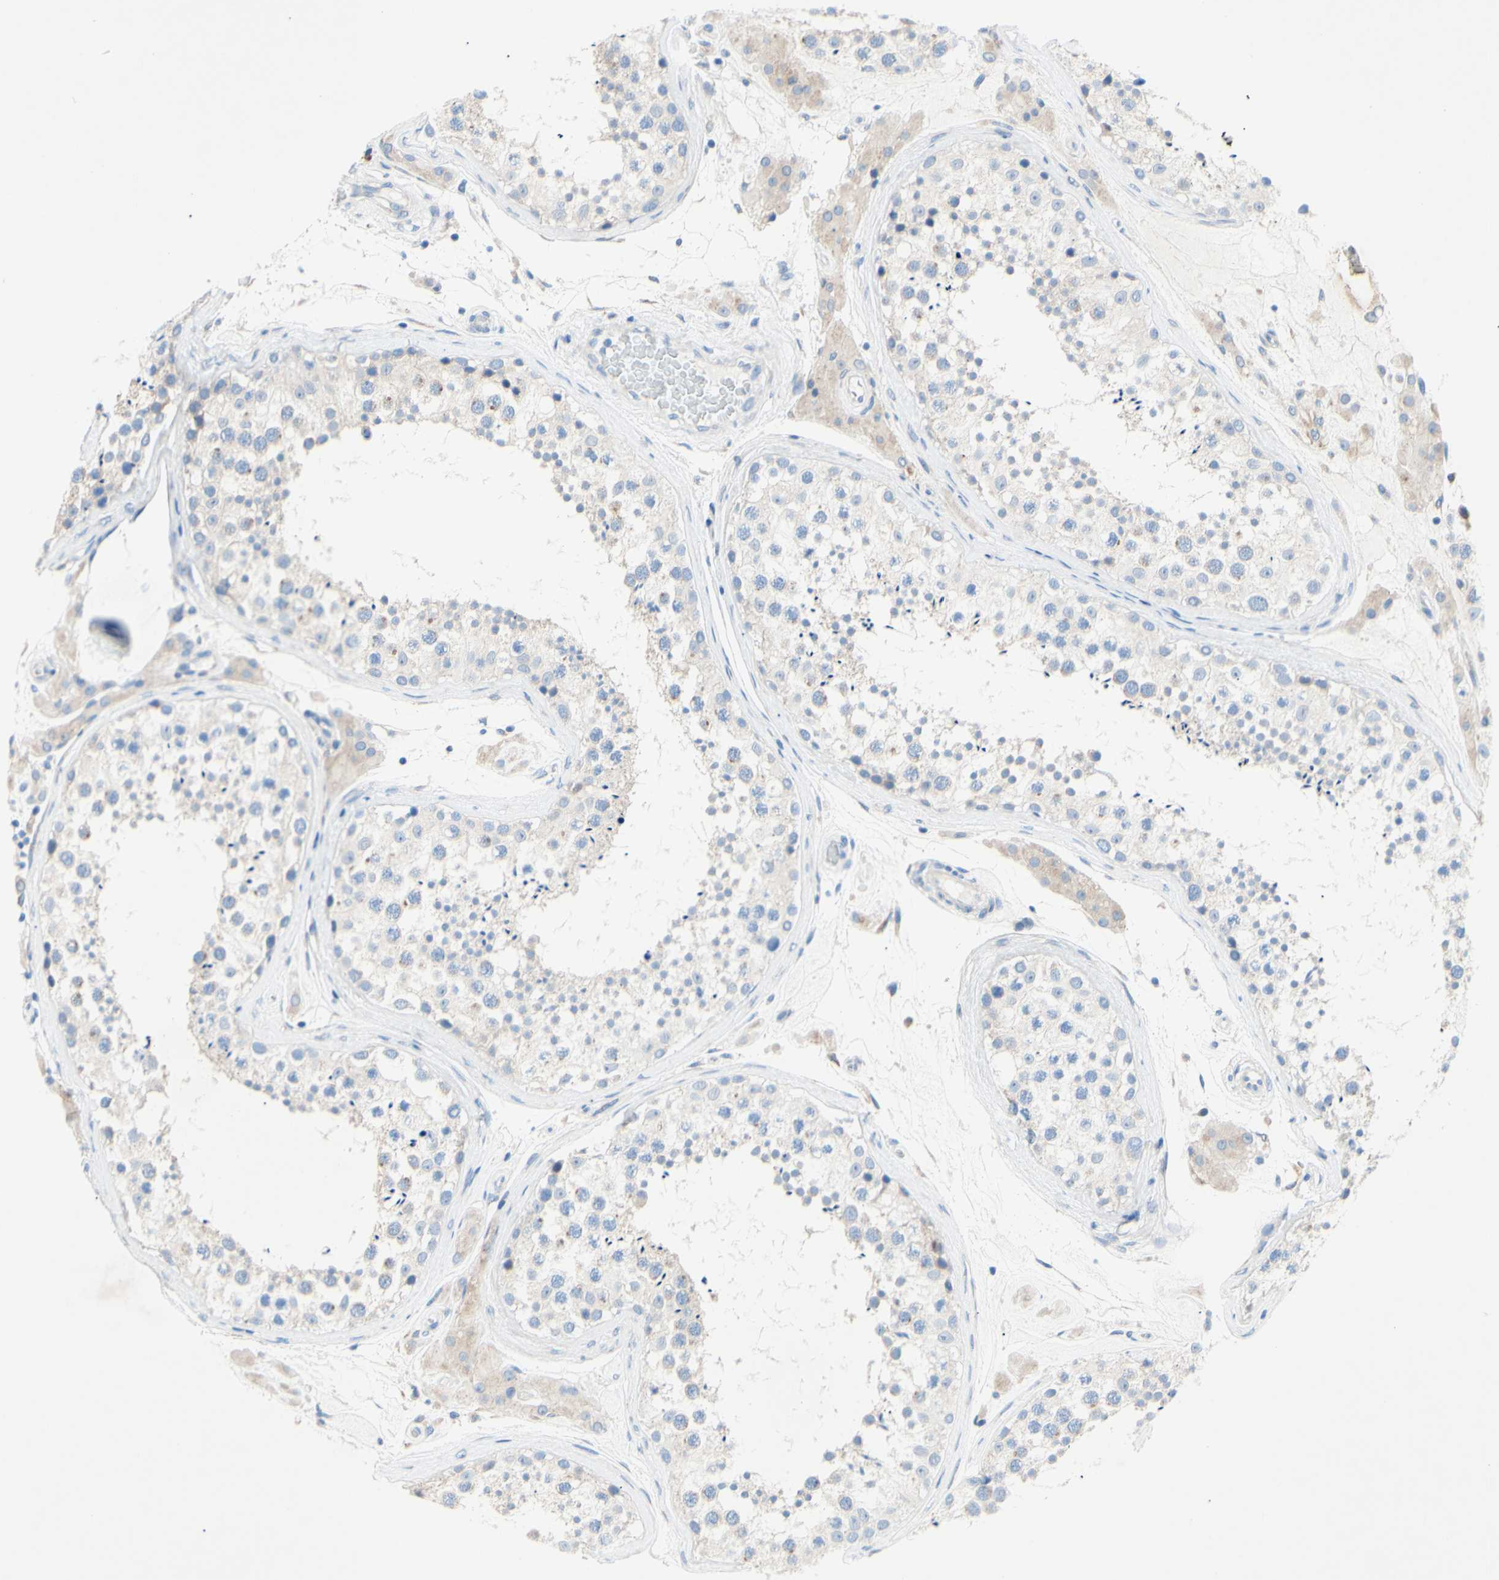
{"staining": {"intensity": "negative", "quantity": "none", "location": "none"}, "tissue": "testis", "cell_type": "Cells in seminiferous ducts", "image_type": "normal", "snomed": [{"axis": "morphology", "description": "Normal tissue, NOS"}, {"axis": "topography", "description": "Testis"}], "caption": "Photomicrograph shows no significant protein positivity in cells in seminiferous ducts of unremarkable testis. (Immunohistochemistry, brightfield microscopy, high magnification).", "gene": "TMIGD2", "patient": {"sex": "male", "age": 46}}